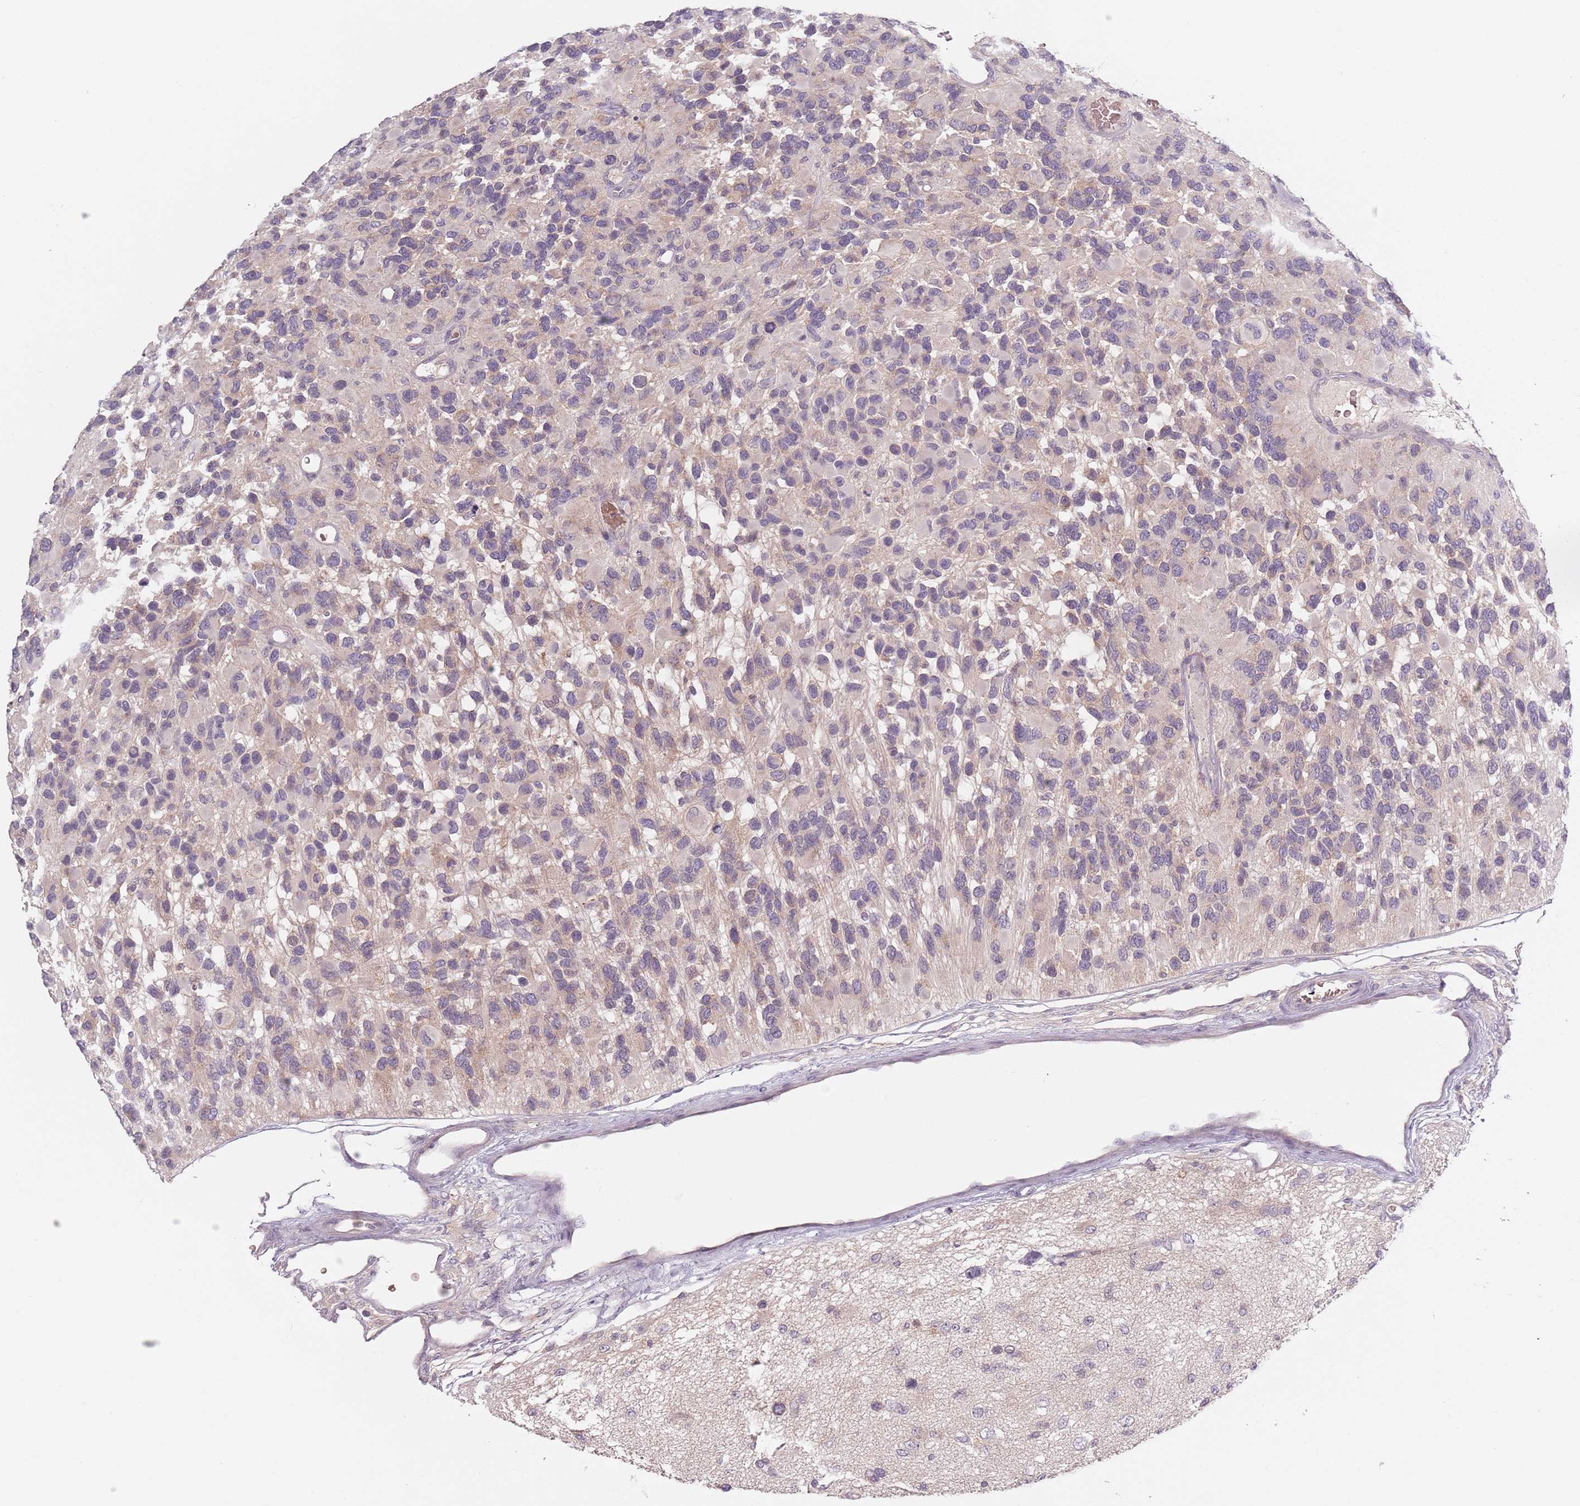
{"staining": {"intensity": "weak", "quantity": "25%-75%", "location": "cytoplasmic/membranous"}, "tissue": "glioma", "cell_type": "Tumor cells", "image_type": "cancer", "snomed": [{"axis": "morphology", "description": "Glioma, malignant, High grade"}, {"axis": "topography", "description": "Brain"}], "caption": "Immunohistochemistry (IHC) (DAB) staining of glioma displays weak cytoplasmic/membranous protein expression in about 25%-75% of tumor cells.", "gene": "ASB13", "patient": {"sex": "male", "age": 77}}